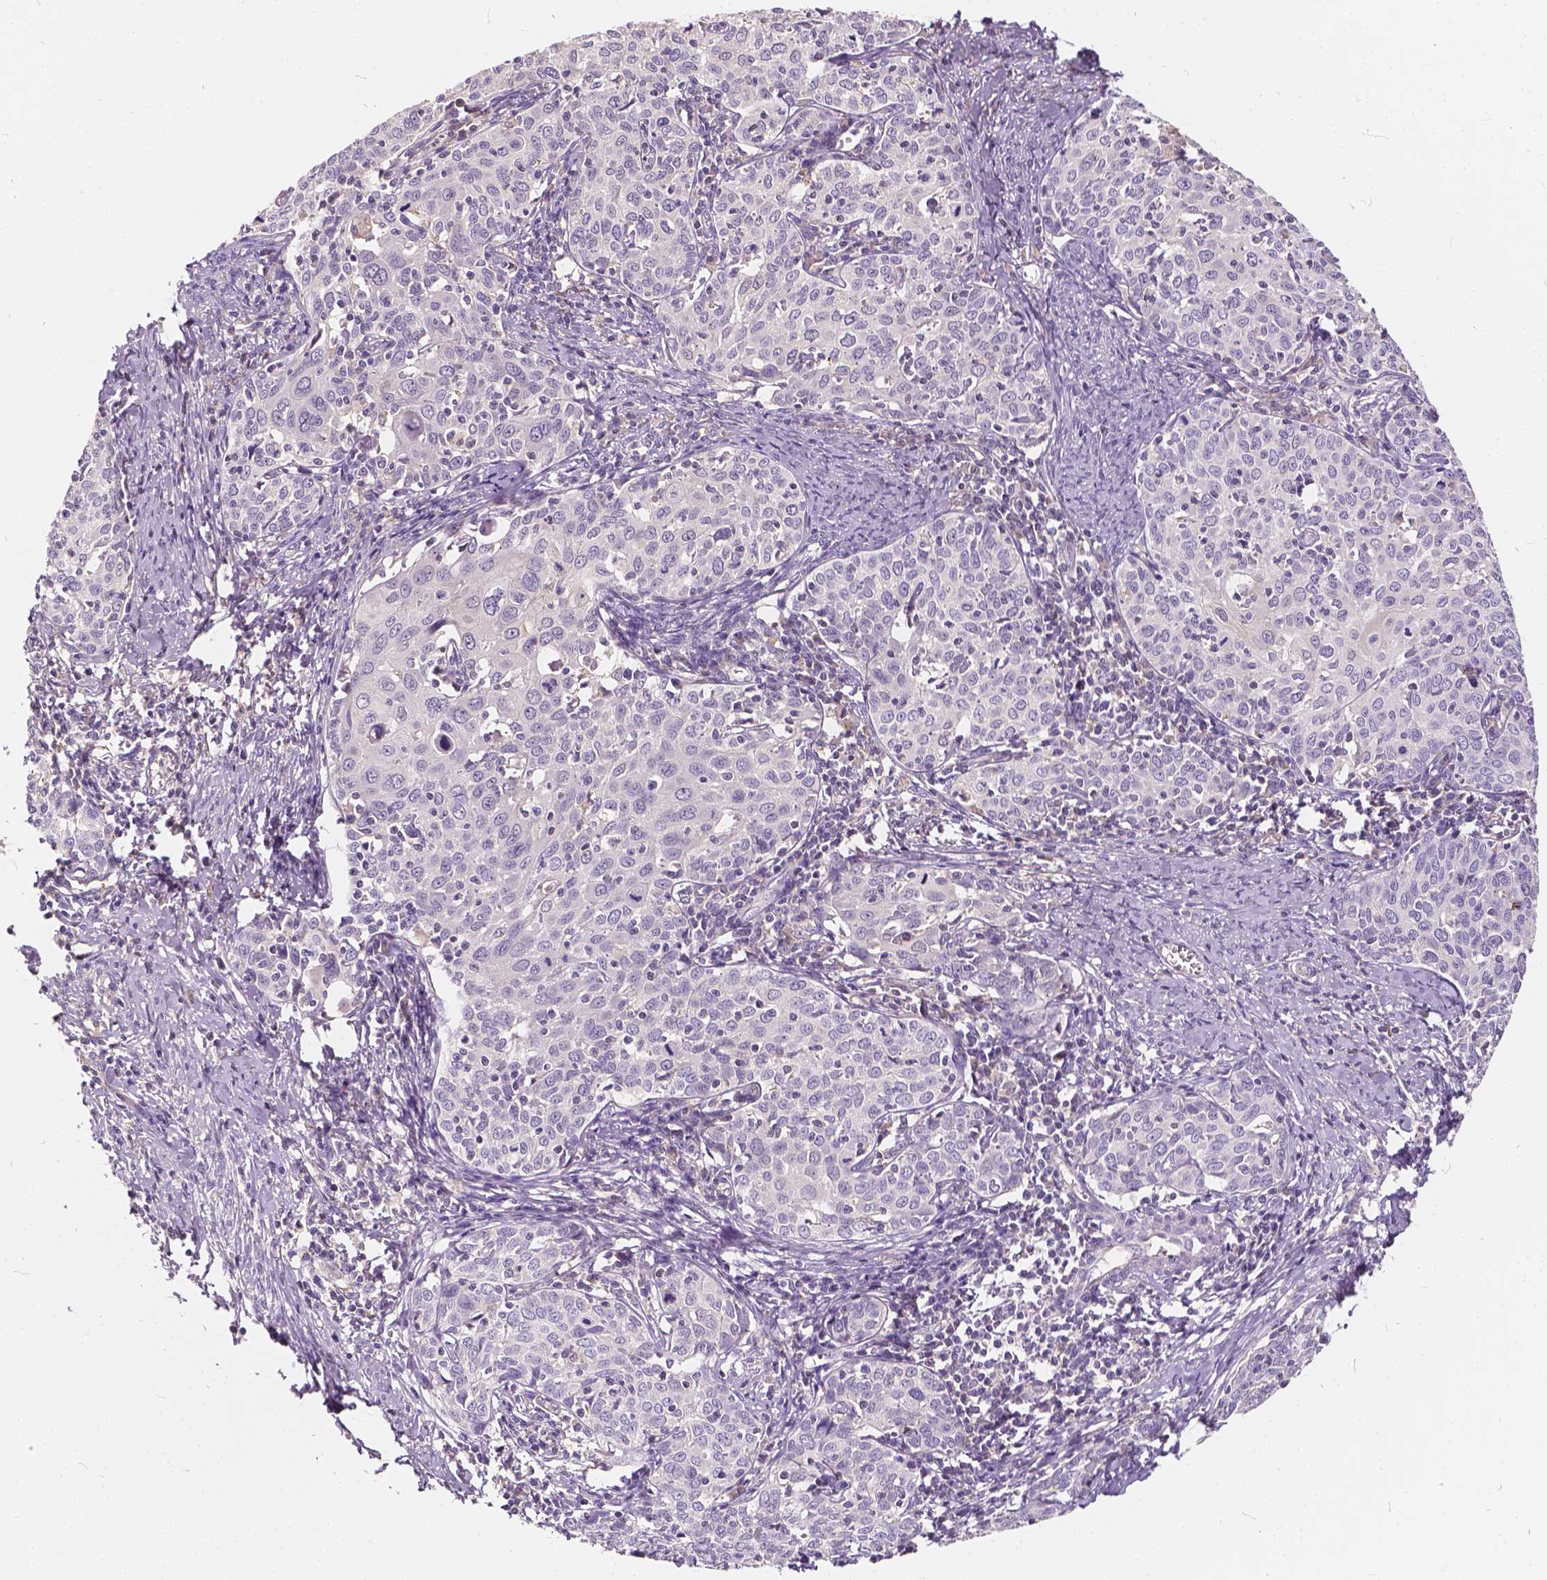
{"staining": {"intensity": "negative", "quantity": "none", "location": "none"}, "tissue": "cervical cancer", "cell_type": "Tumor cells", "image_type": "cancer", "snomed": [{"axis": "morphology", "description": "Squamous cell carcinoma, NOS"}, {"axis": "topography", "description": "Cervix"}], "caption": "Immunohistochemistry (IHC) image of cervical squamous cell carcinoma stained for a protein (brown), which displays no positivity in tumor cells.", "gene": "KIAA0513", "patient": {"sex": "female", "age": 62}}